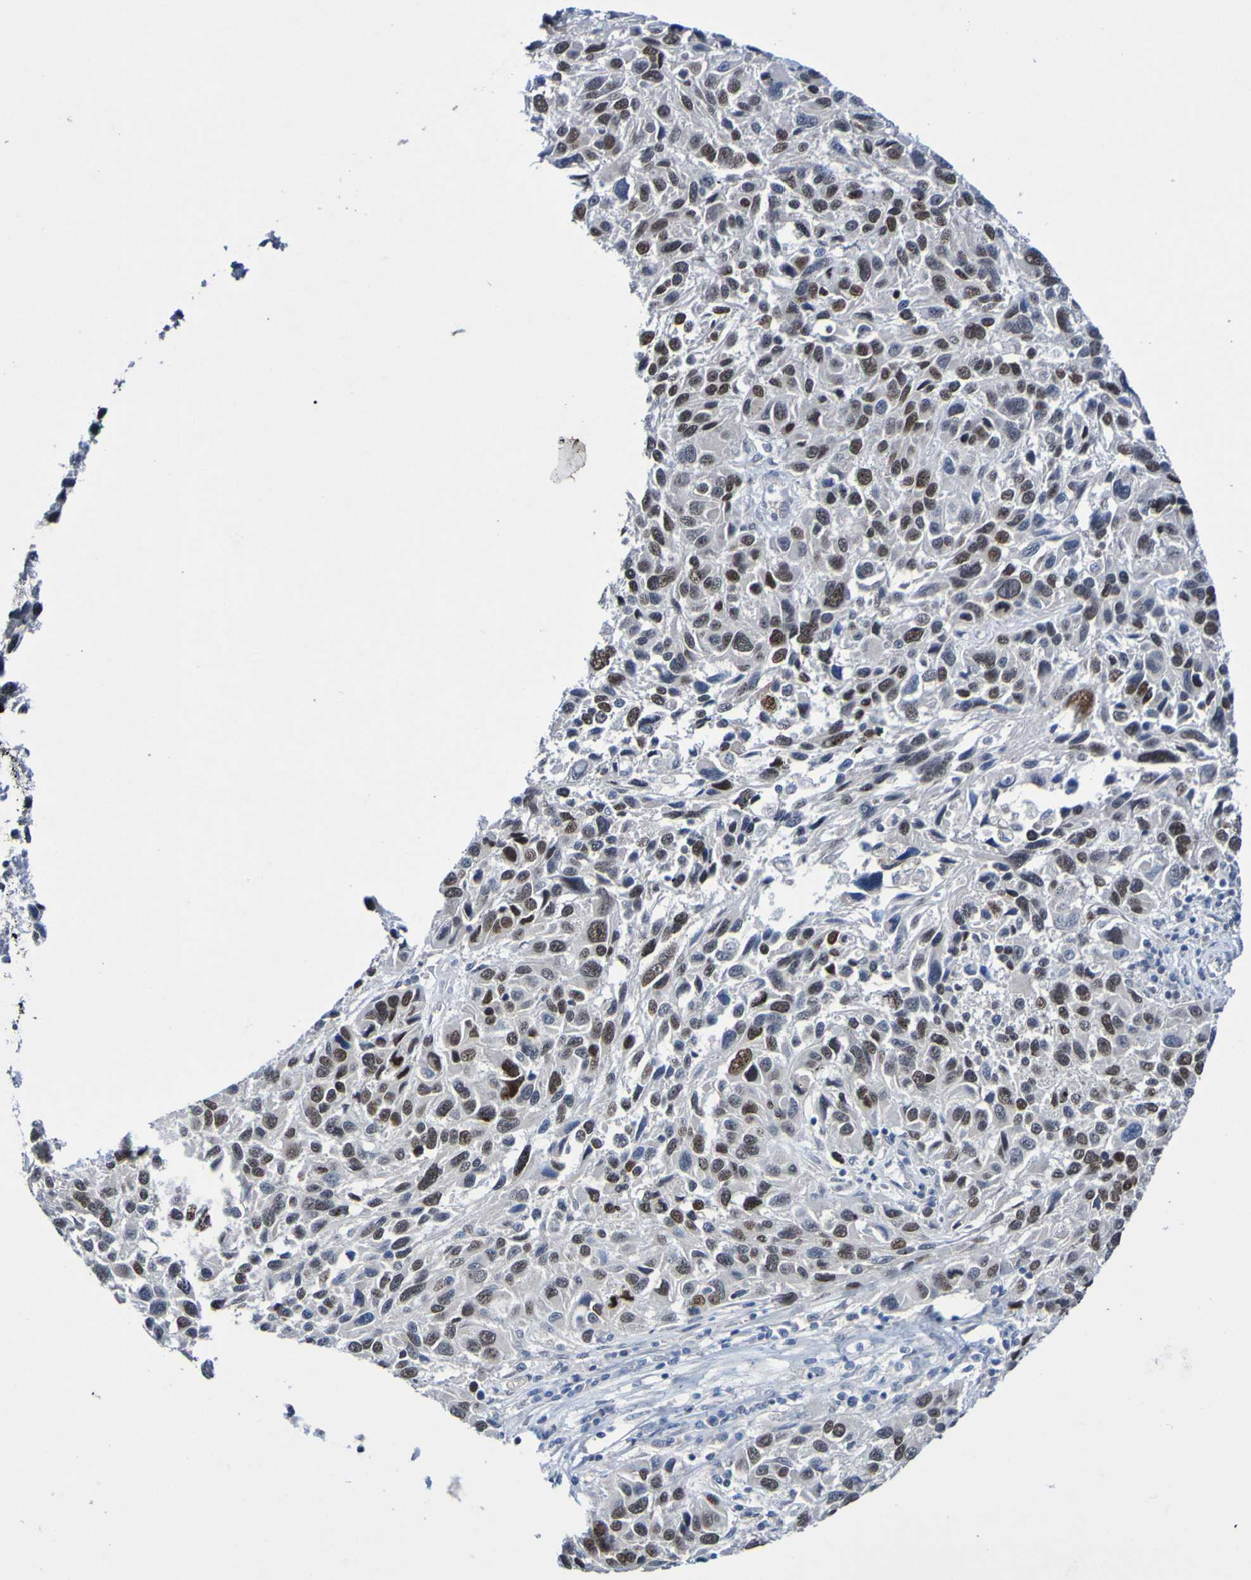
{"staining": {"intensity": "moderate", "quantity": "25%-75%", "location": "nuclear"}, "tissue": "melanoma", "cell_type": "Tumor cells", "image_type": "cancer", "snomed": [{"axis": "morphology", "description": "Malignant melanoma, NOS"}, {"axis": "topography", "description": "Skin"}], "caption": "Immunohistochemical staining of human melanoma shows moderate nuclear protein staining in about 25%-75% of tumor cells.", "gene": "PCGF1", "patient": {"sex": "male", "age": 53}}